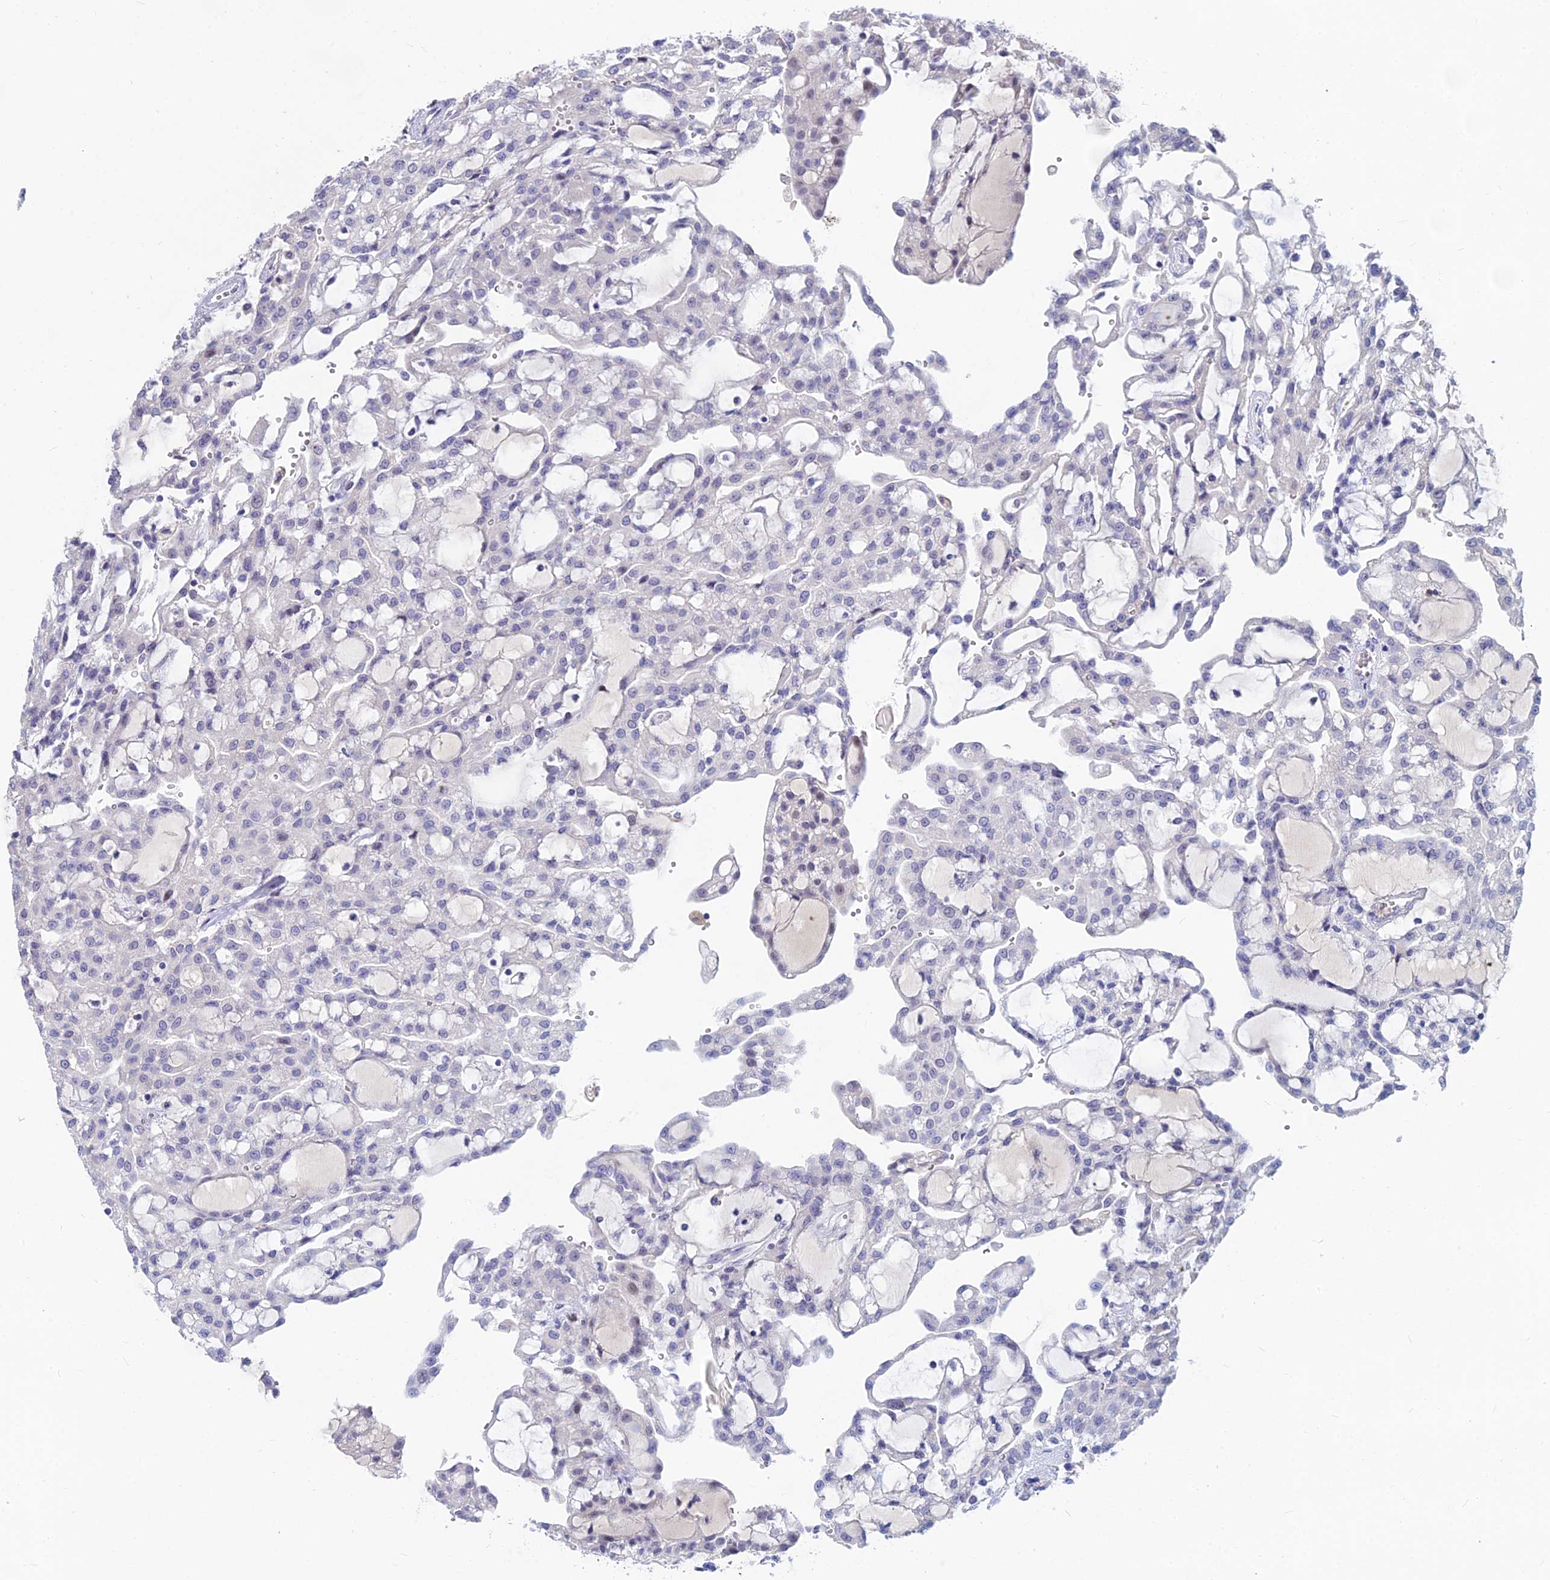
{"staining": {"intensity": "negative", "quantity": "none", "location": "none"}, "tissue": "renal cancer", "cell_type": "Tumor cells", "image_type": "cancer", "snomed": [{"axis": "morphology", "description": "Adenocarcinoma, NOS"}, {"axis": "topography", "description": "Kidney"}], "caption": "Protein analysis of adenocarcinoma (renal) displays no significant staining in tumor cells.", "gene": "GOLGA6D", "patient": {"sex": "male", "age": 63}}